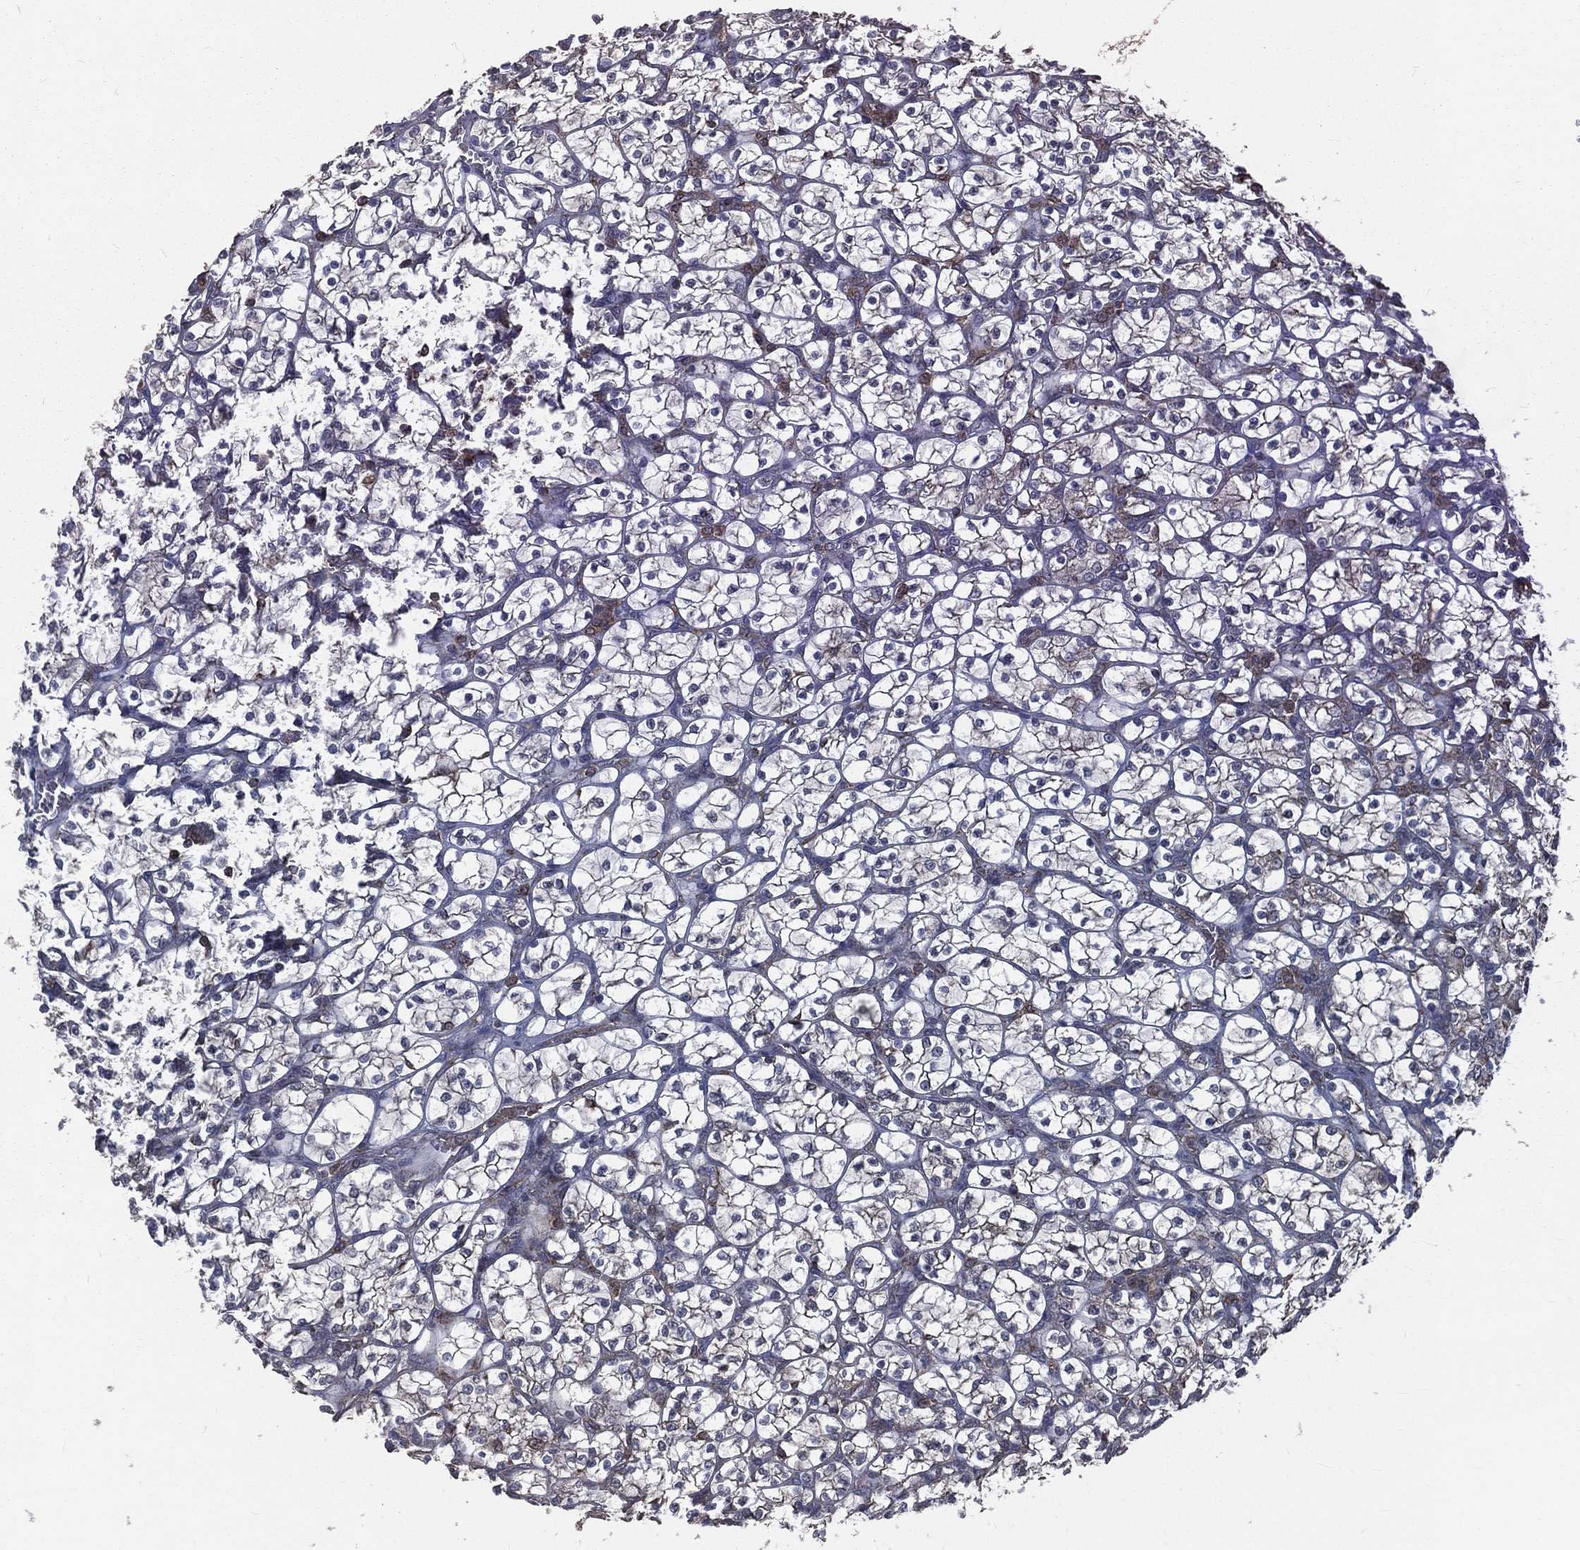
{"staining": {"intensity": "negative", "quantity": "none", "location": "none"}, "tissue": "renal cancer", "cell_type": "Tumor cells", "image_type": "cancer", "snomed": [{"axis": "morphology", "description": "Adenocarcinoma, NOS"}, {"axis": "topography", "description": "Kidney"}], "caption": "Renal cancer (adenocarcinoma) stained for a protein using immunohistochemistry (IHC) shows no positivity tumor cells.", "gene": "OLFML1", "patient": {"sex": "female", "age": 89}}